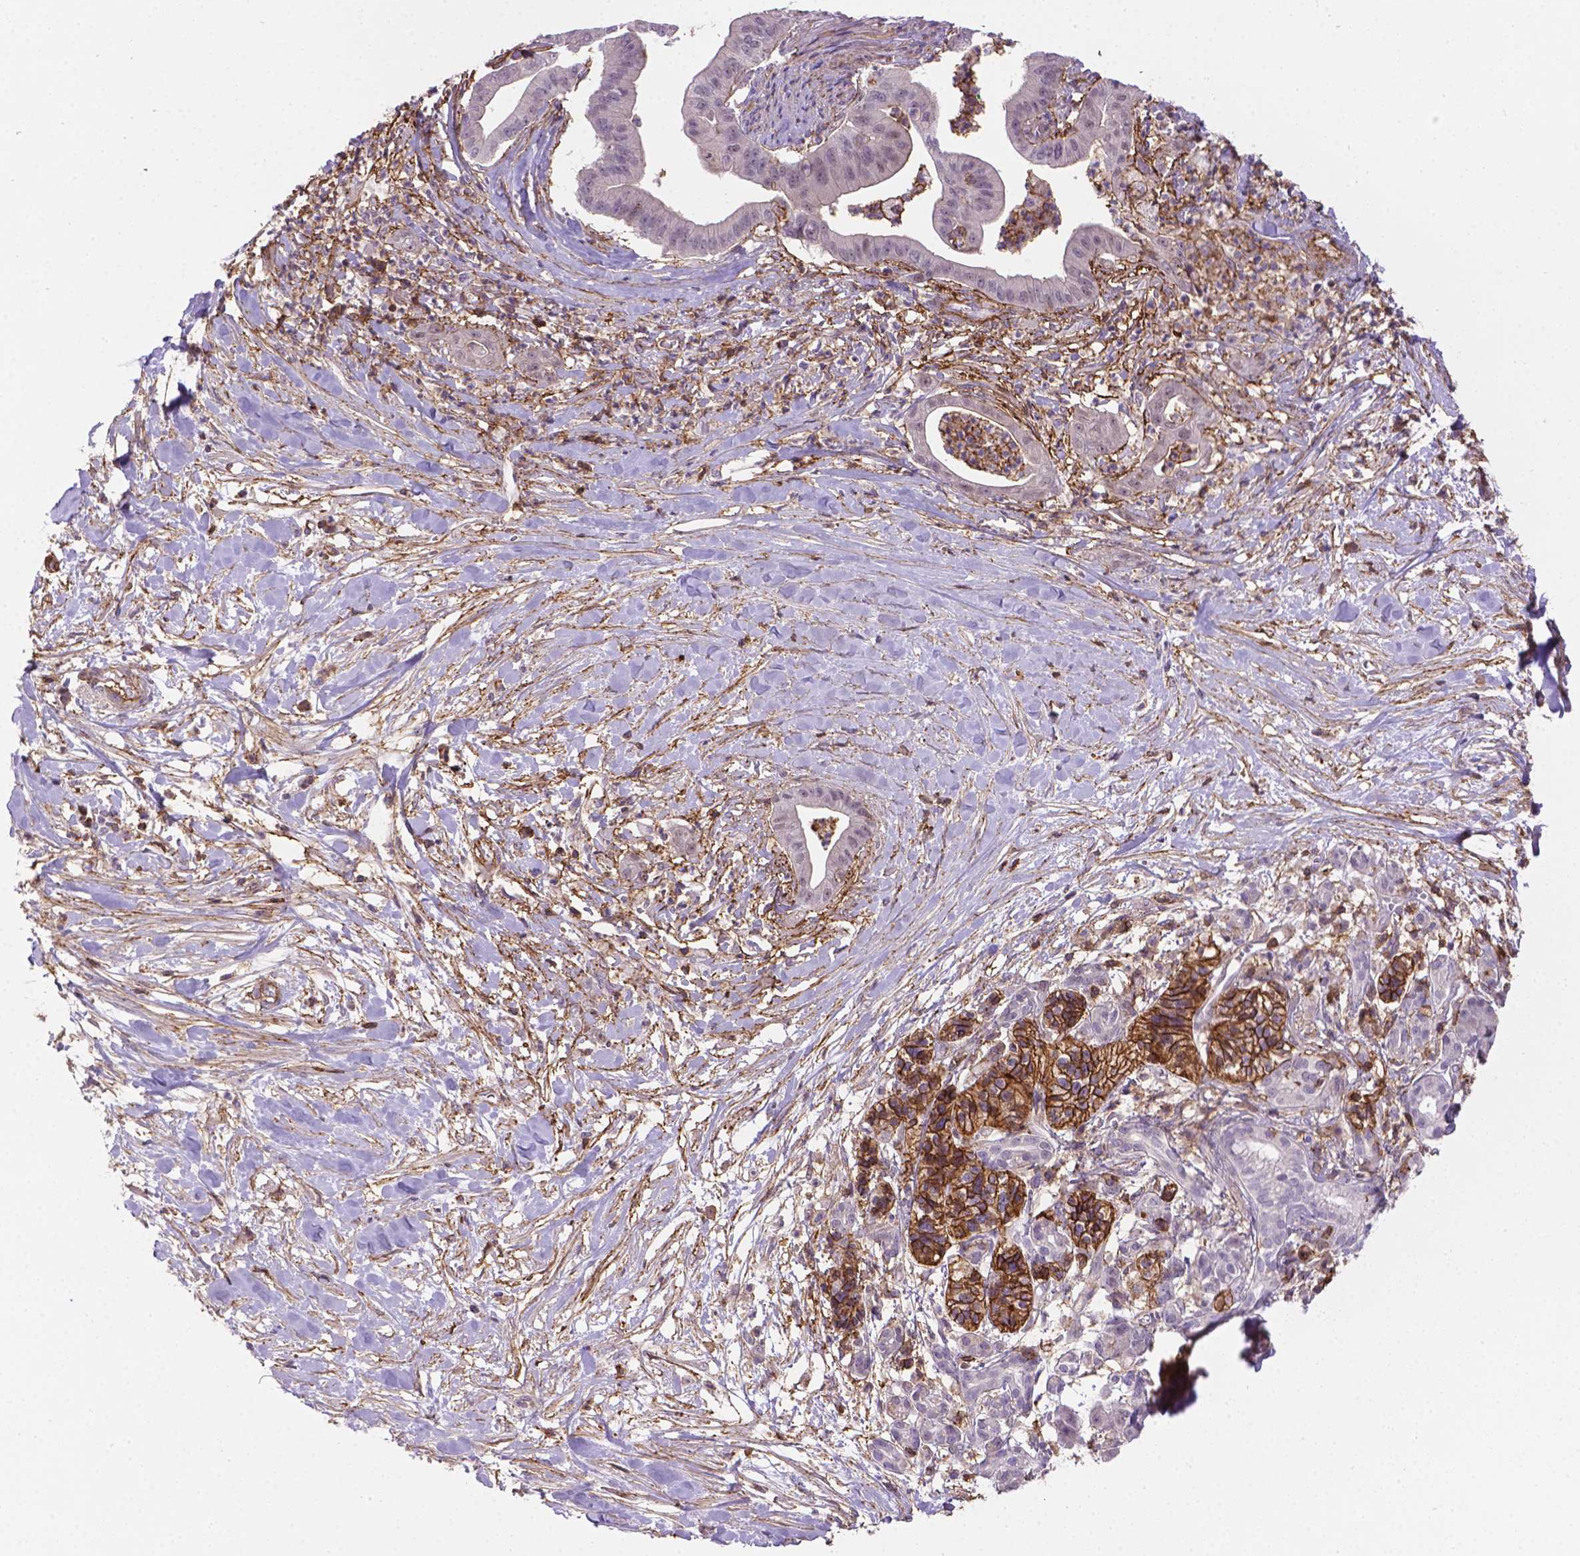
{"staining": {"intensity": "weak", "quantity": "25%-75%", "location": "cytoplasmic/membranous"}, "tissue": "pancreatic cancer", "cell_type": "Tumor cells", "image_type": "cancer", "snomed": [{"axis": "morphology", "description": "Normal tissue, NOS"}, {"axis": "morphology", "description": "Adenocarcinoma, NOS"}, {"axis": "topography", "description": "Lymph node"}, {"axis": "topography", "description": "Pancreas"}], "caption": "DAB immunohistochemical staining of pancreatic cancer shows weak cytoplasmic/membranous protein expression in approximately 25%-75% of tumor cells.", "gene": "ACAD10", "patient": {"sex": "female", "age": 58}}